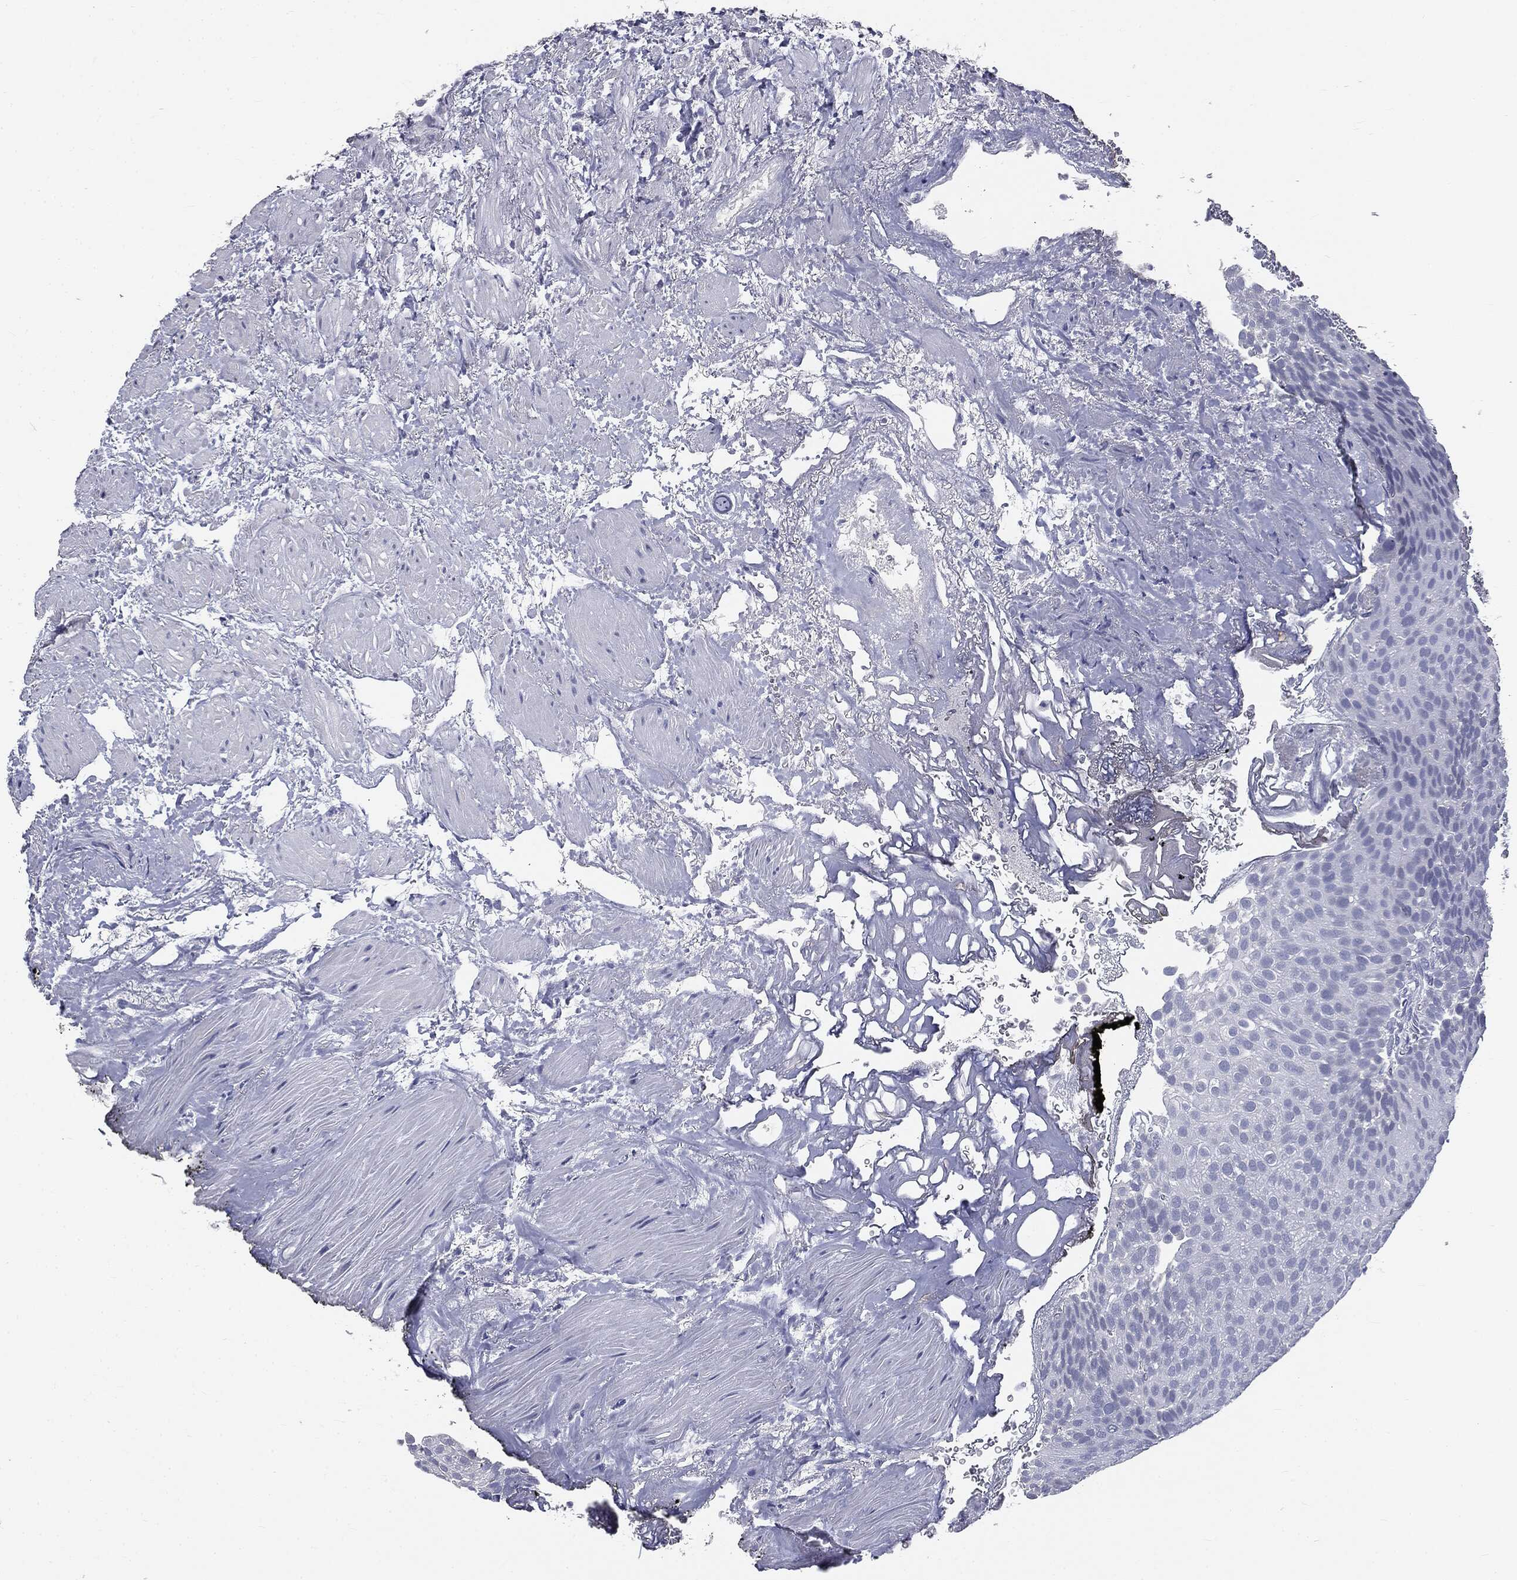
{"staining": {"intensity": "negative", "quantity": "none", "location": "none"}, "tissue": "urothelial cancer", "cell_type": "Tumor cells", "image_type": "cancer", "snomed": [{"axis": "morphology", "description": "Urothelial carcinoma, Low grade"}, {"axis": "topography", "description": "Urinary bladder"}], "caption": "Photomicrograph shows no significant protein expression in tumor cells of urothelial cancer. The staining was performed using DAB (3,3'-diaminobenzidine) to visualize the protein expression in brown, while the nuclei were stained in blue with hematoxylin (Magnification: 20x).", "gene": "AFP", "patient": {"sex": "male", "age": 78}}